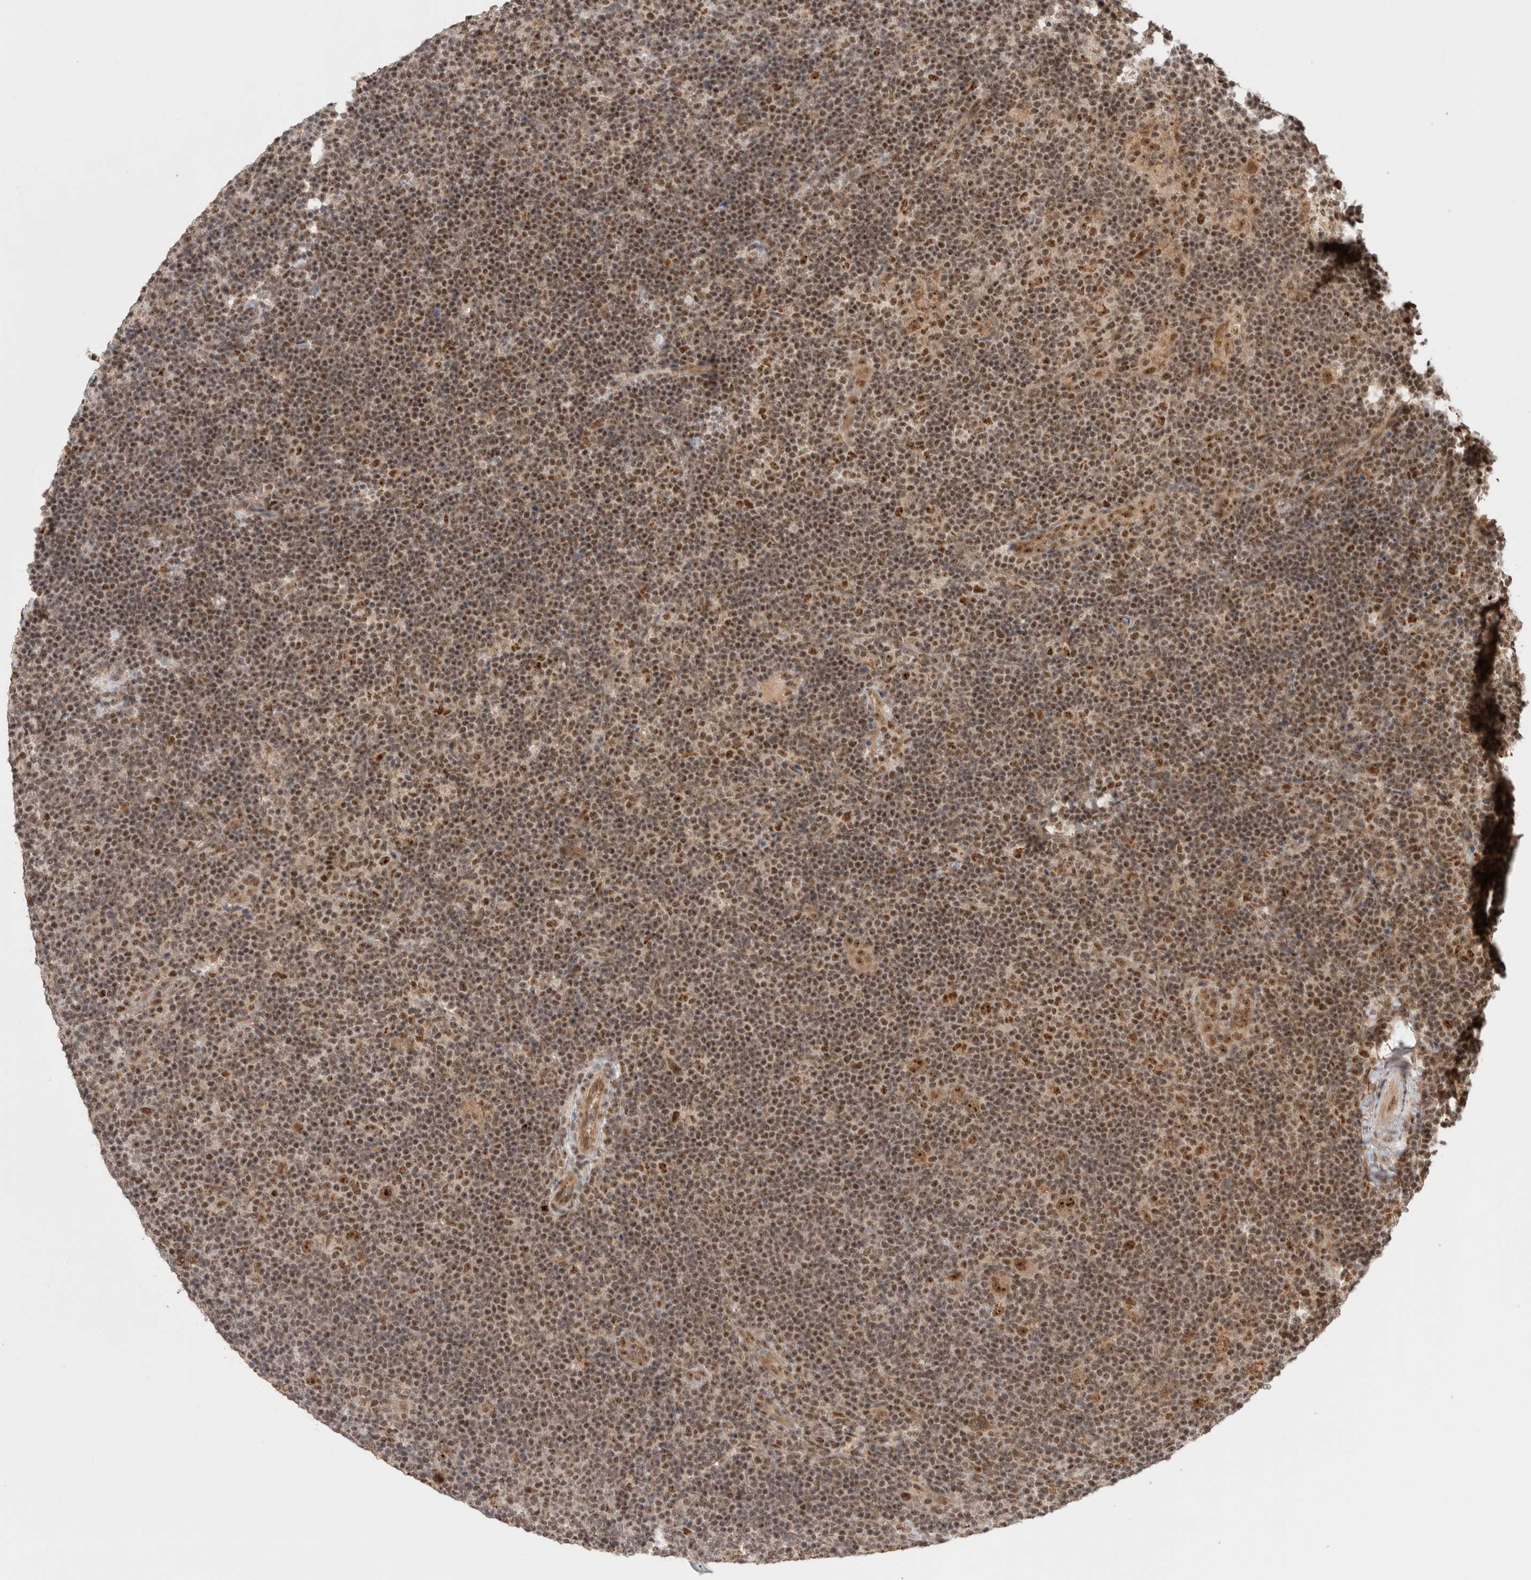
{"staining": {"intensity": "moderate", "quantity": ">75%", "location": "nuclear"}, "tissue": "lymphoma", "cell_type": "Tumor cells", "image_type": "cancer", "snomed": [{"axis": "morphology", "description": "Hodgkin's disease, NOS"}, {"axis": "topography", "description": "Lymph node"}], "caption": "A brown stain shows moderate nuclear positivity of a protein in human Hodgkin's disease tumor cells.", "gene": "MPHOSPH6", "patient": {"sex": "female", "age": 57}}